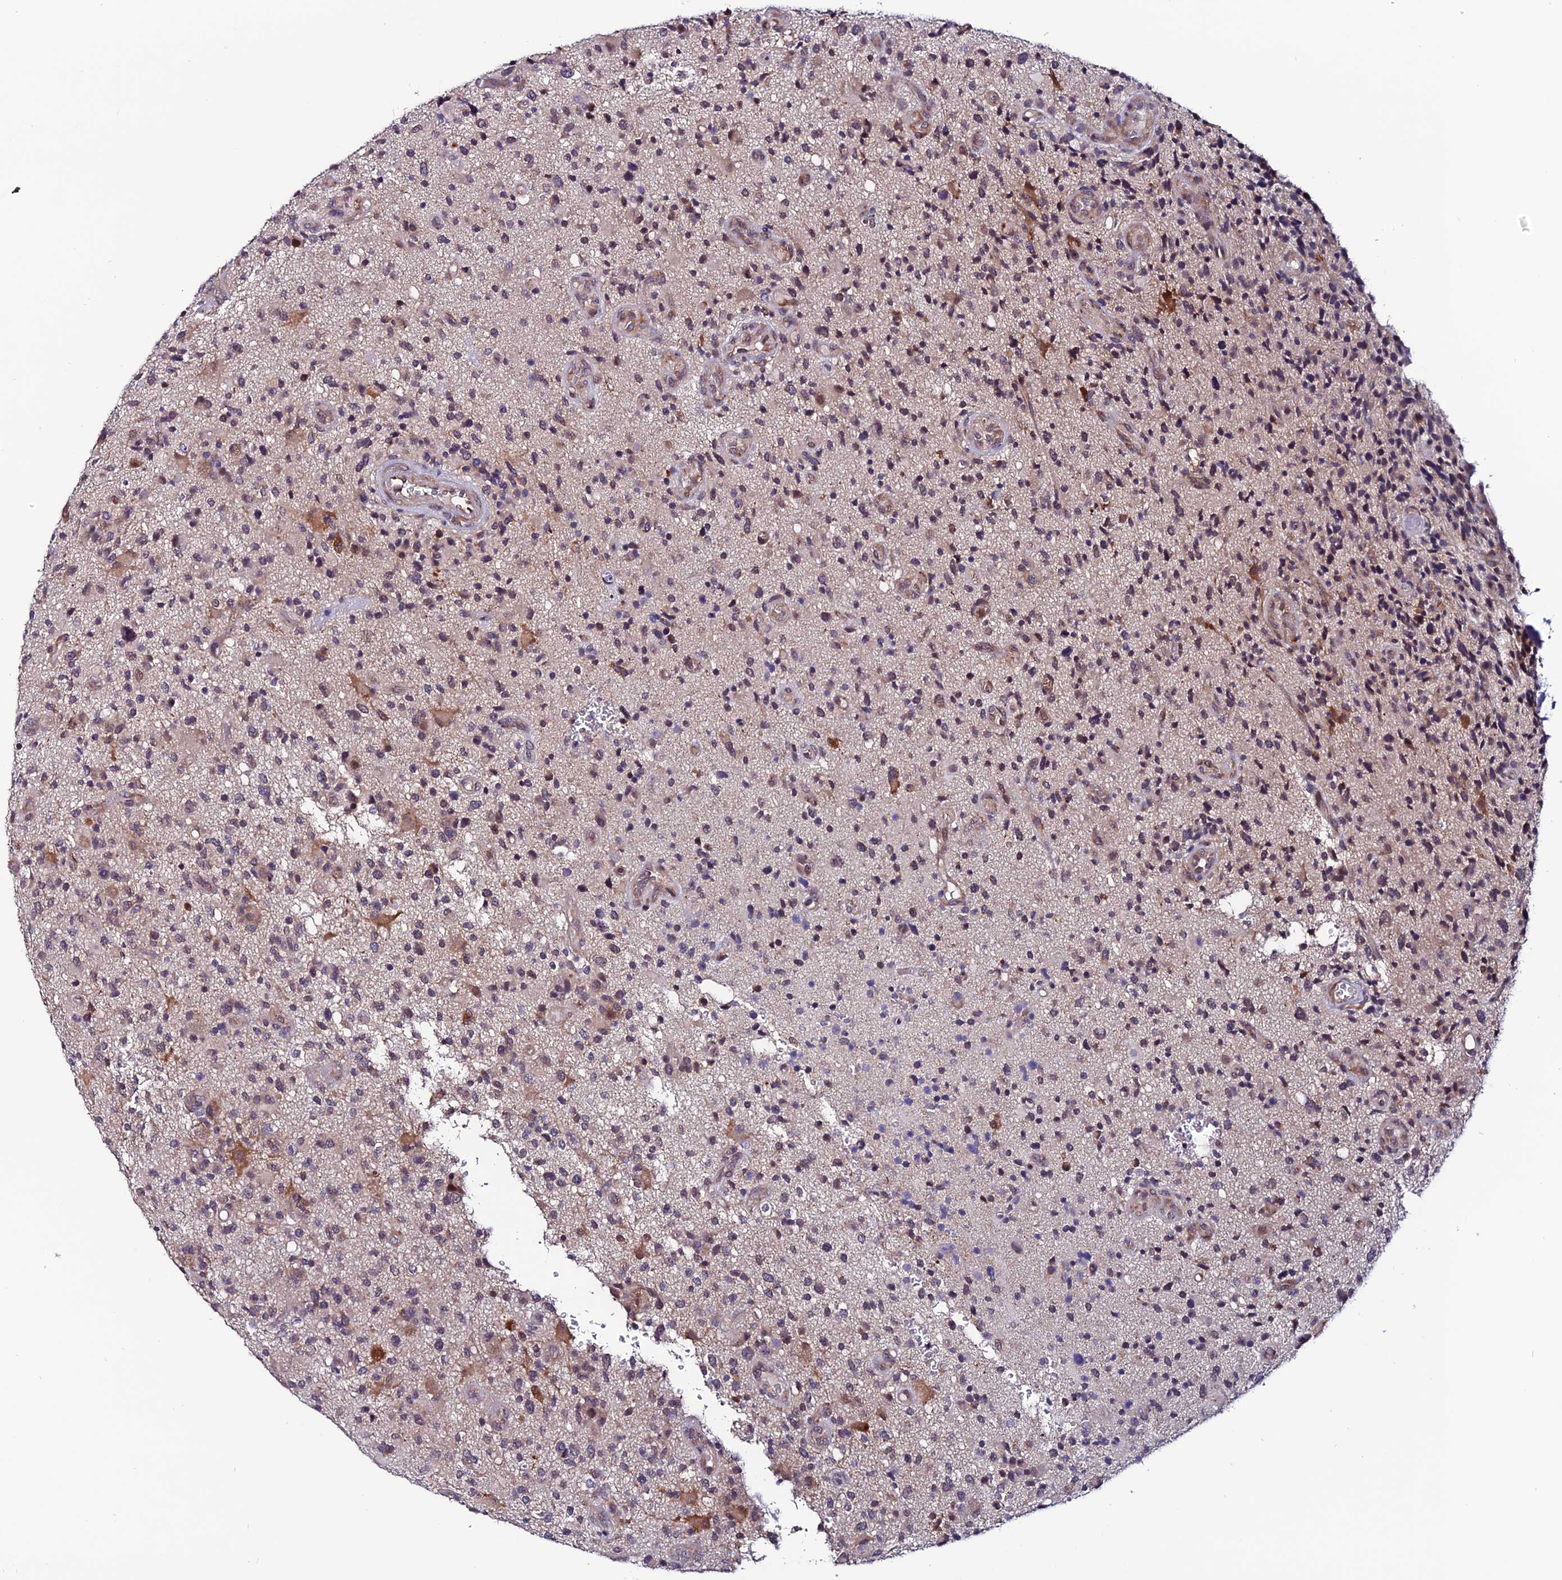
{"staining": {"intensity": "weak", "quantity": "<25%", "location": "cytoplasmic/membranous"}, "tissue": "glioma", "cell_type": "Tumor cells", "image_type": "cancer", "snomed": [{"axis": "morphology", "description": "Glioma, malignant, High grade"}, {"axis": "topography", "description": "Brain"}], "caption": "DAB (3,3'-diaminobenzidine) immunohistochemical staining of human malignant glioma (high-grade) reveals no significant staining in tumor cells. The staining was performed using DAB to visualize the protein expression in brown, while the nuclei were stained in blue with hematoxylin (Magnification: 20x).", "gene": "FZD8", "patient": {"sex": "male", "age": 47}}